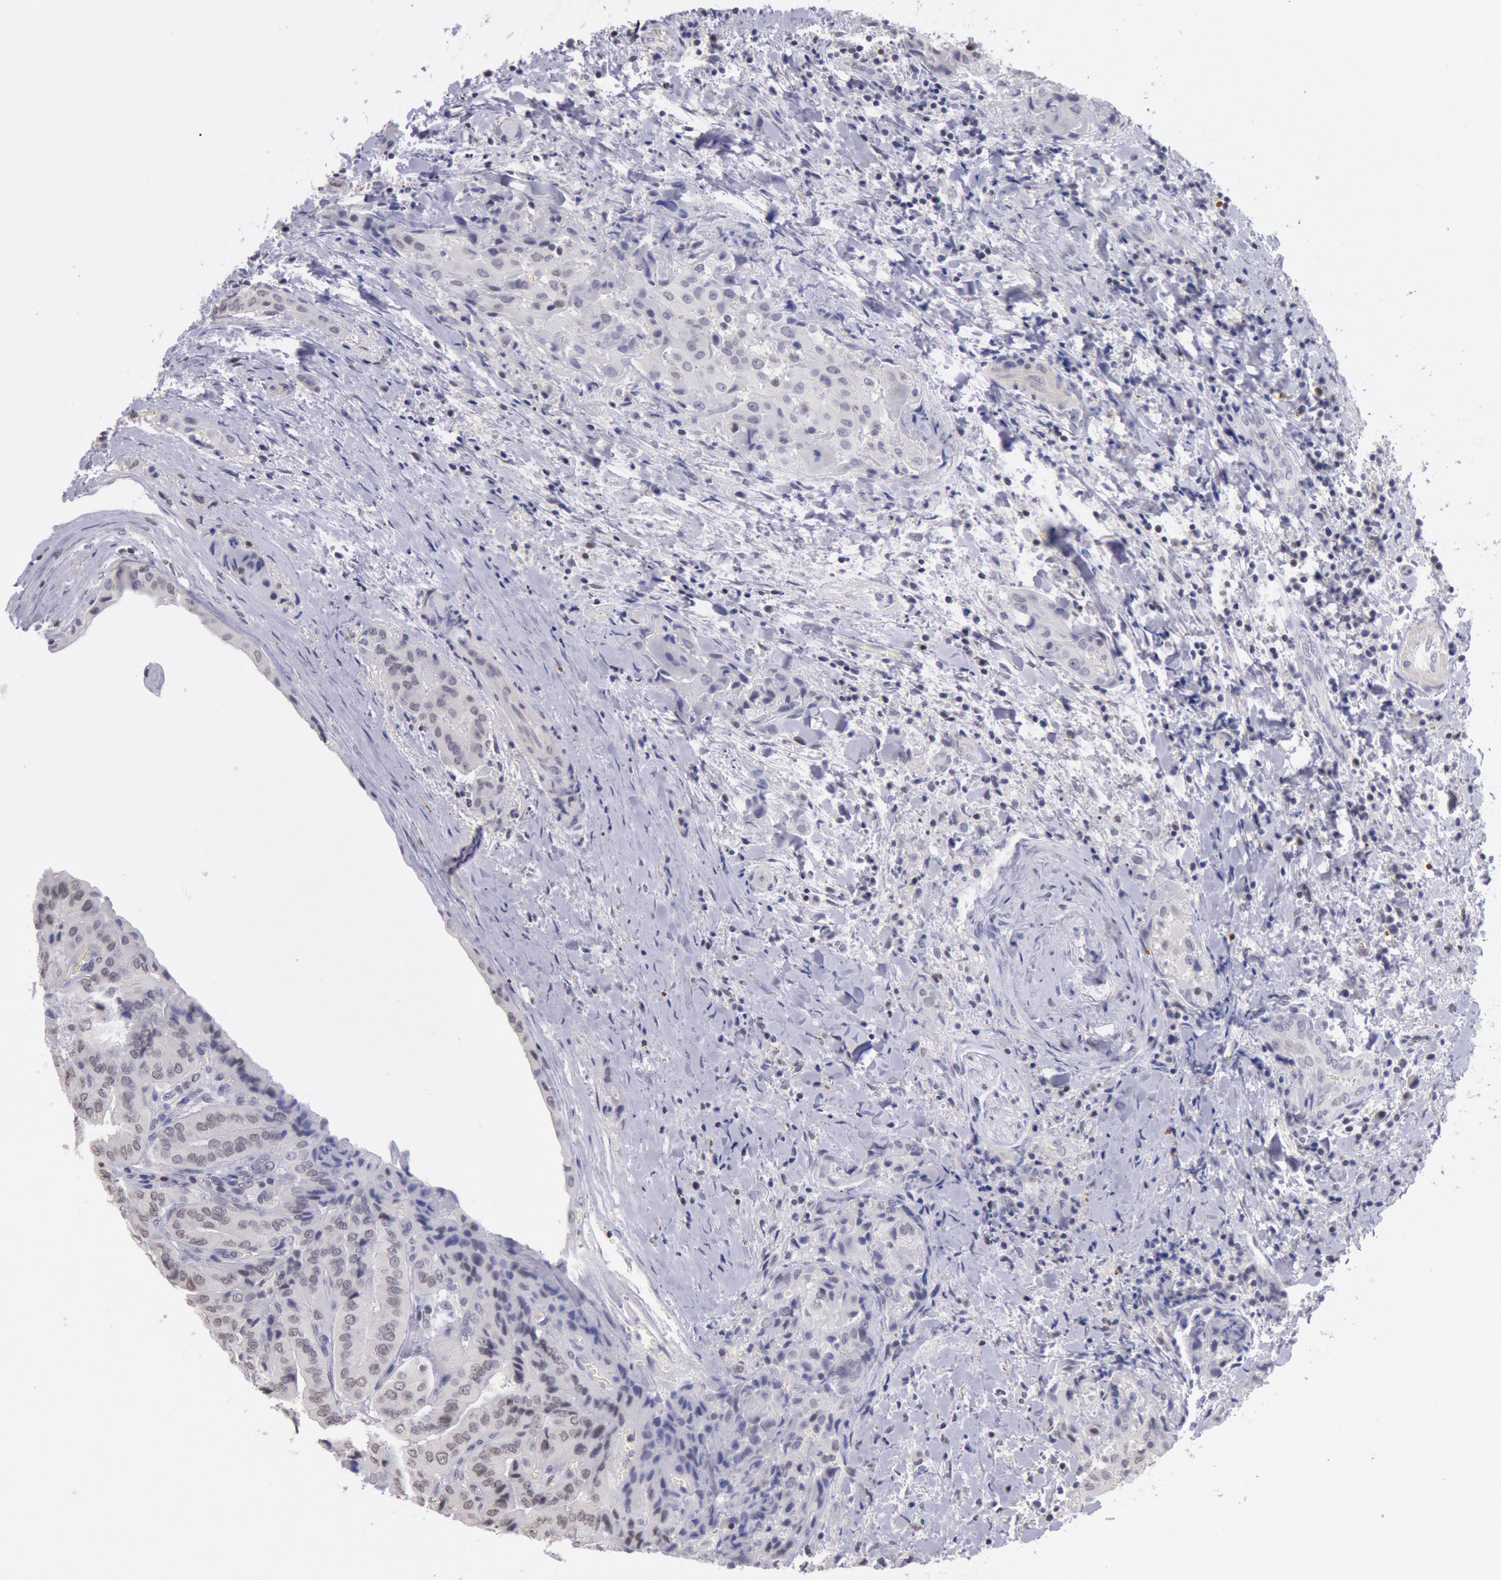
{"staining": {"intensity": "weak", "quantity": ">75%", "location": "nuclear"}, "tissue": "thyroid cancer", "cell_type": "Tumor cells", "image_type": "cancer", "snomed": [{"axis": "morphology", "description": "Papillary adenocarcinoma, NOS"}, {"axis": "topography", "description": "Thyroid gland"}], "caption": "The photomicrograph displays immunohistochemical staining of thyroid cancer (papillary adenocarcinoma). There is weak nuclear expression is identified in approximately >75% of tumor cells.", "gene": "MYH7", "patient": {"sex": "female", "age": 71}}